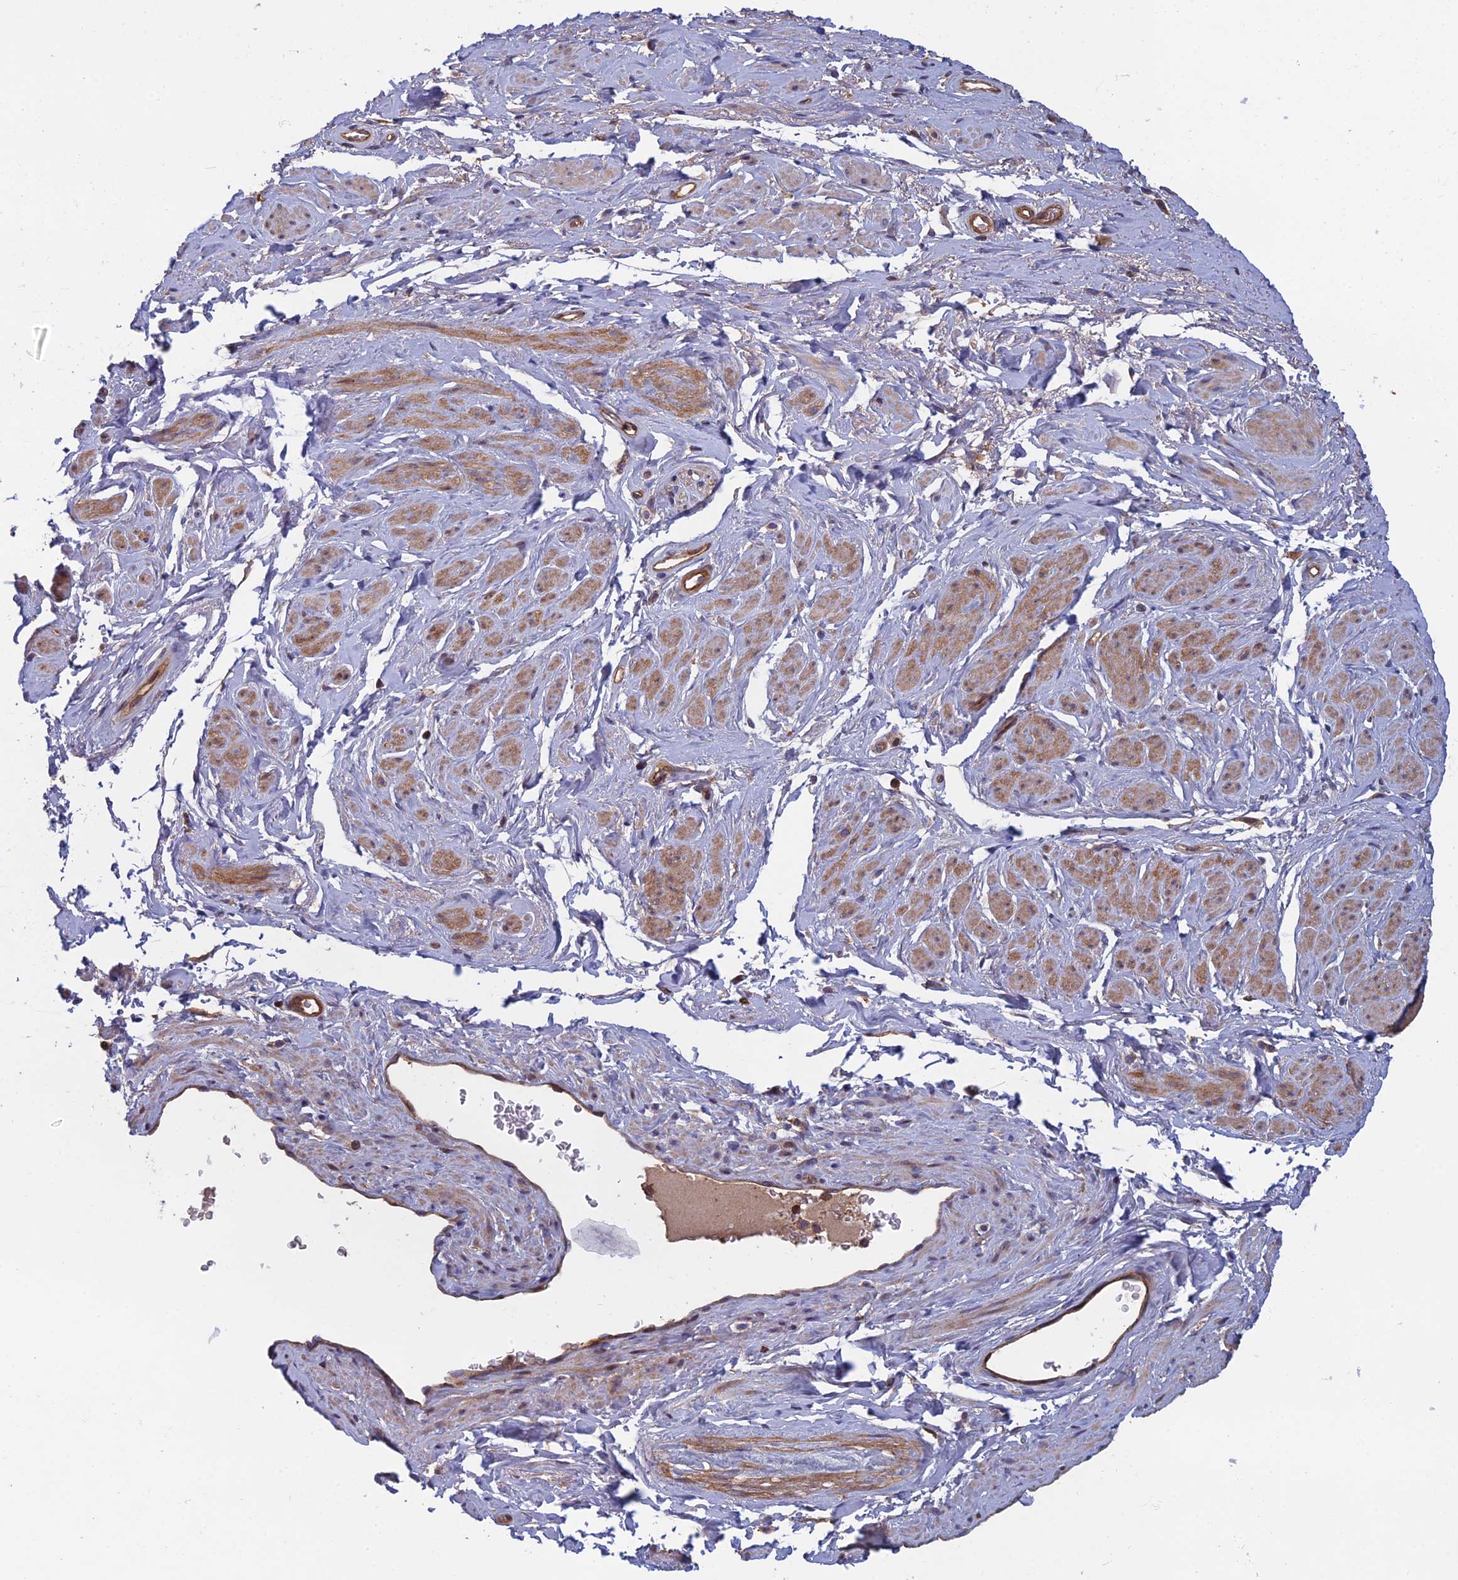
{"staining": {"intensity": "weak", "quantity": ">75%", "location": "cytoplasmic/membranous"}, "tissue": "adipose tissue", "cell_type": "Adipocytes", "image_type": "normal", "snomed": [{"axis": "morphology", "description": "Normal tissue, NOS"}, {"axis": "morphology", "description": "Adenocarcinoma, NOS"}, {"axis": "topography", "description": "Rectum"}, {"axis": "topography", "description": "Vagina"}, {"axis": "topography", "description": "Peripheral nerve tissue"}], "caption": "Protein expression by immunohistochemistry shows weak cytoplasmic/membranous positivity in approximately >75% of adipocytes in normal adipose tissue. (DAB (3,3'-diaminobenzidine) IHC, brown staining for protein, blue staining for nuclei).", "gene": "C15orf62", "patient": {"sex": "female", "age": 71}}